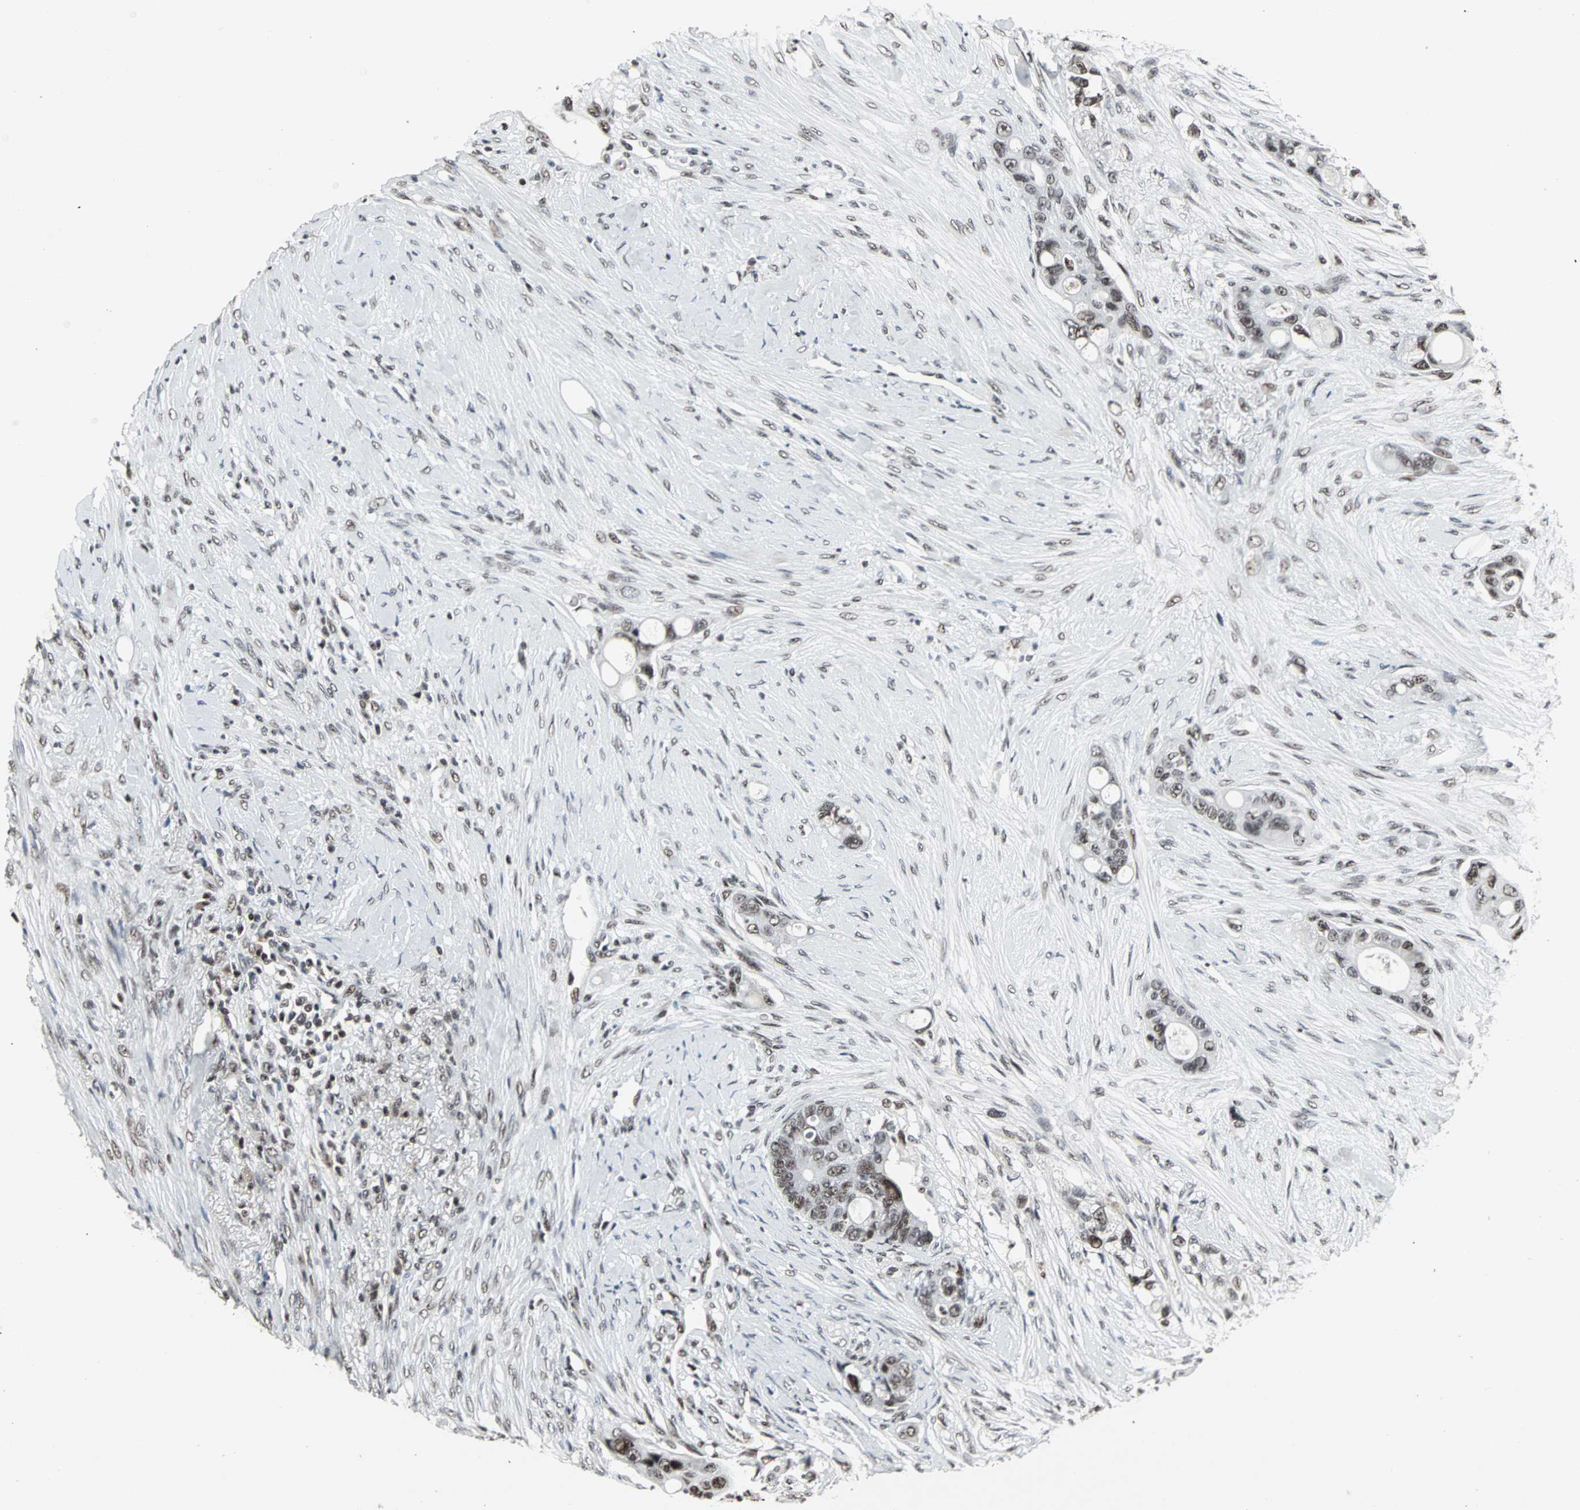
{"staining": {"intensity": "moderate", "quantity": "25%-75%", "location": "nuclear"}, "tissue": "colorectal cancer", "cell_type": "Tumor cells", "image_type": "cancer", "snomed": [{"axis": "morphology", "description": "Adenocarcinoma, NOS"}, {"axis": "topography", "description": "Colon"}], "caption": "A medium amount of moderate nuclear expression is identified in approximately 25%-75% of tumor cells in adenocarcinoma (colorectal) tissue.", "gene": "PNKP", "patient": {"sex": "female", "age": 57}}